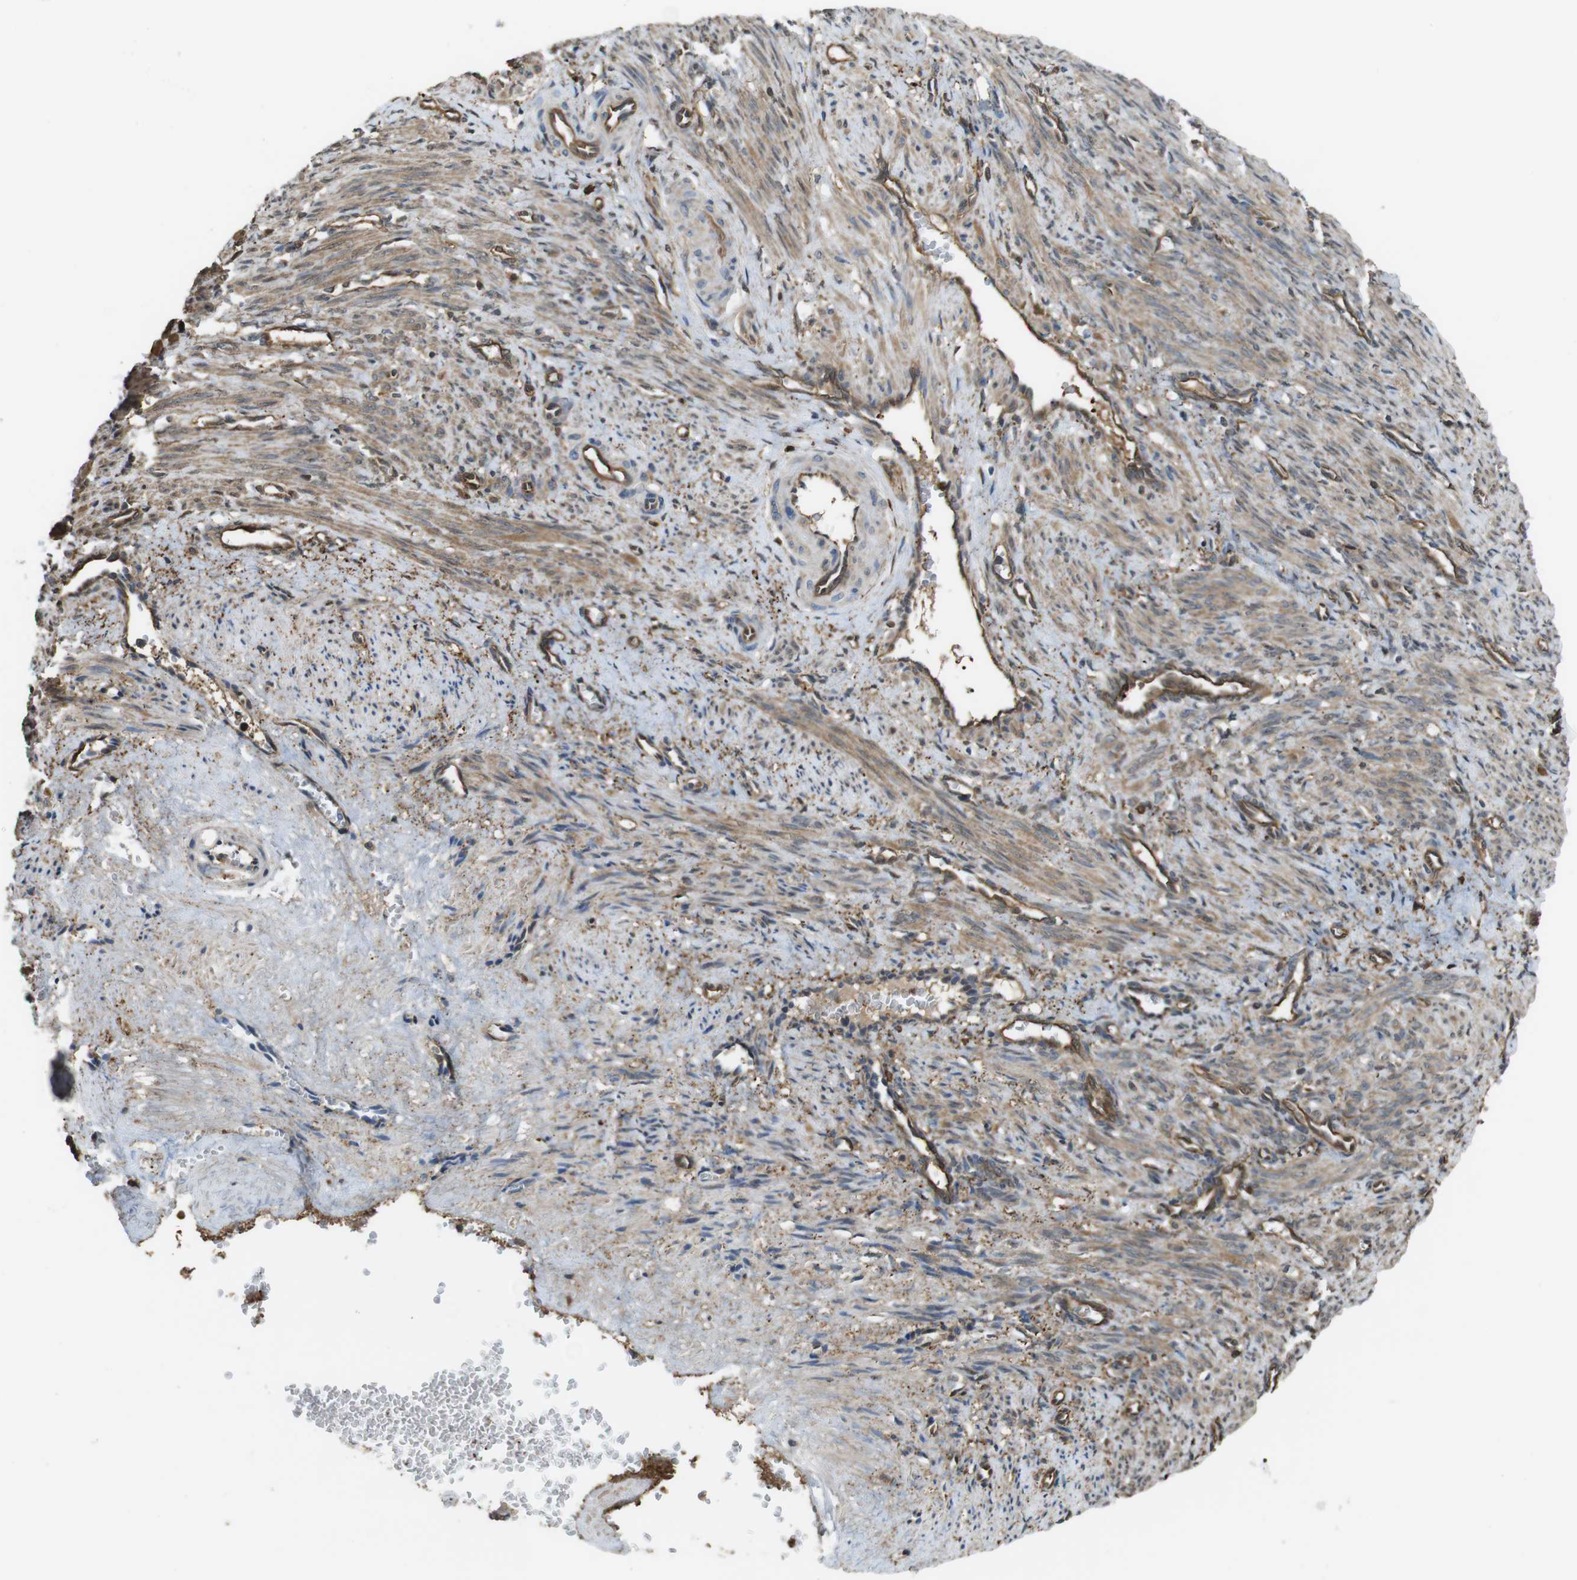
{"staining": {"intensity": "moderate", "quantity": ">75%", "location": "cytoplasmic/membranous"}, "tissue": "smooth muscle", "cell_type": "Smooth muscle cells", "image_type": "normal", "snomed": [{"axis": "morphology", "description": "Normal tissue, NOS"}, {"axis": "topography", "description": "Endometrium"}], "caption": "Smooth muscle stained with DAB immunohistochemistry (IHC) displays medium levels of moderate cytoplasmic/membranous expression in about >75% of smooth muscle cells.", "gene": "ARHGDIA", "patient": {"sex": "female", "age": 33}}